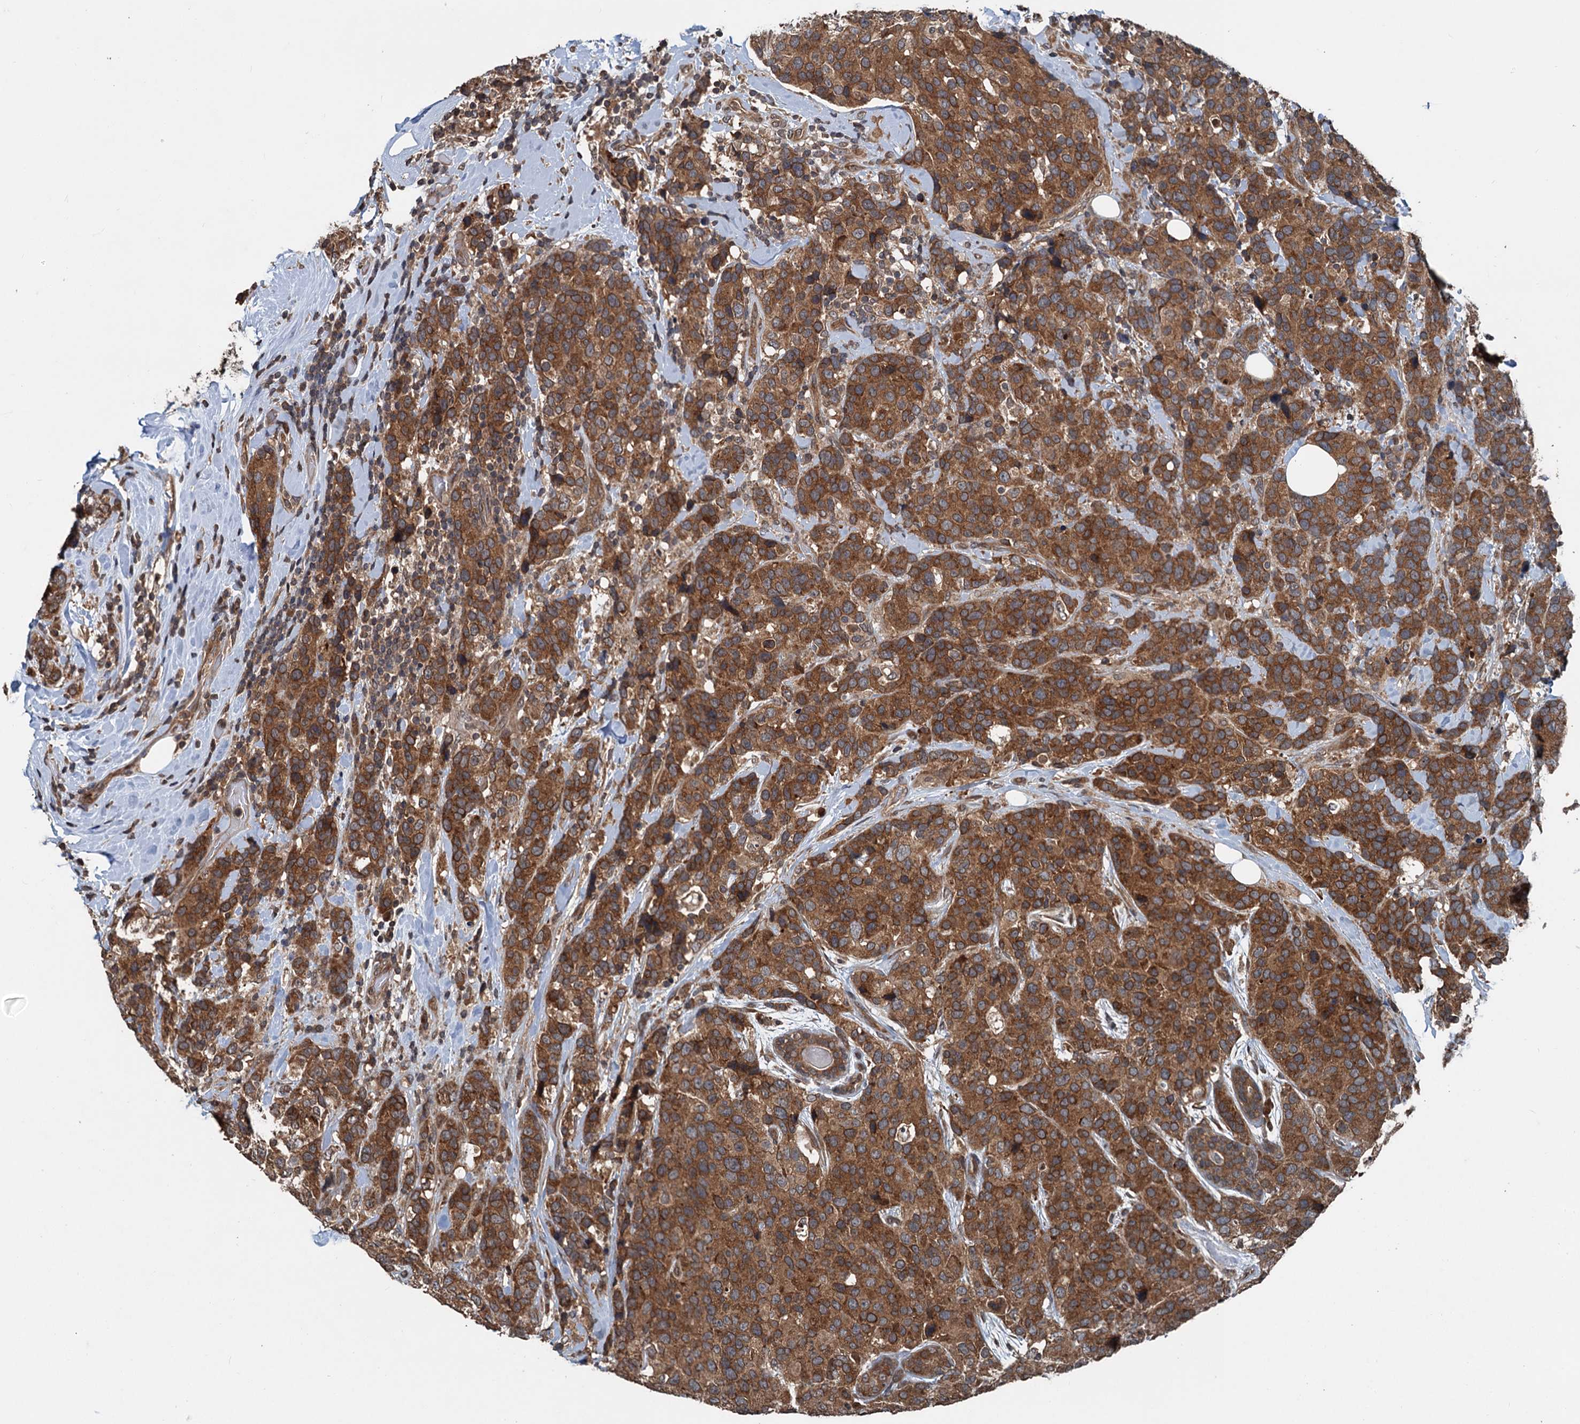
{"staining": {"intensity": "strong", "quantity": ">75%", "location": "cytoplasmic/membranous"}, "tissue": "breast cancer", "cell_type": "Tumor cells", "image_type": "cancer", "snomed": [{"axis": "morphology", "description": "Lobular carcinoma"}, {"axis": "topography", "description": "Breast"}], "caption": "Brown immunohistochemical staining in human breast cancer (lobular carcinoma) shows strong cytoplasmic/membranous positivity in about >75% of tumor cells. (DAB (3,3'-diaminobenzidine) IHC, brown staining for protein, blue staining for nuclei).", "gene": "N4BP2L2", "patient": {"sex": "female", "age": 59}}